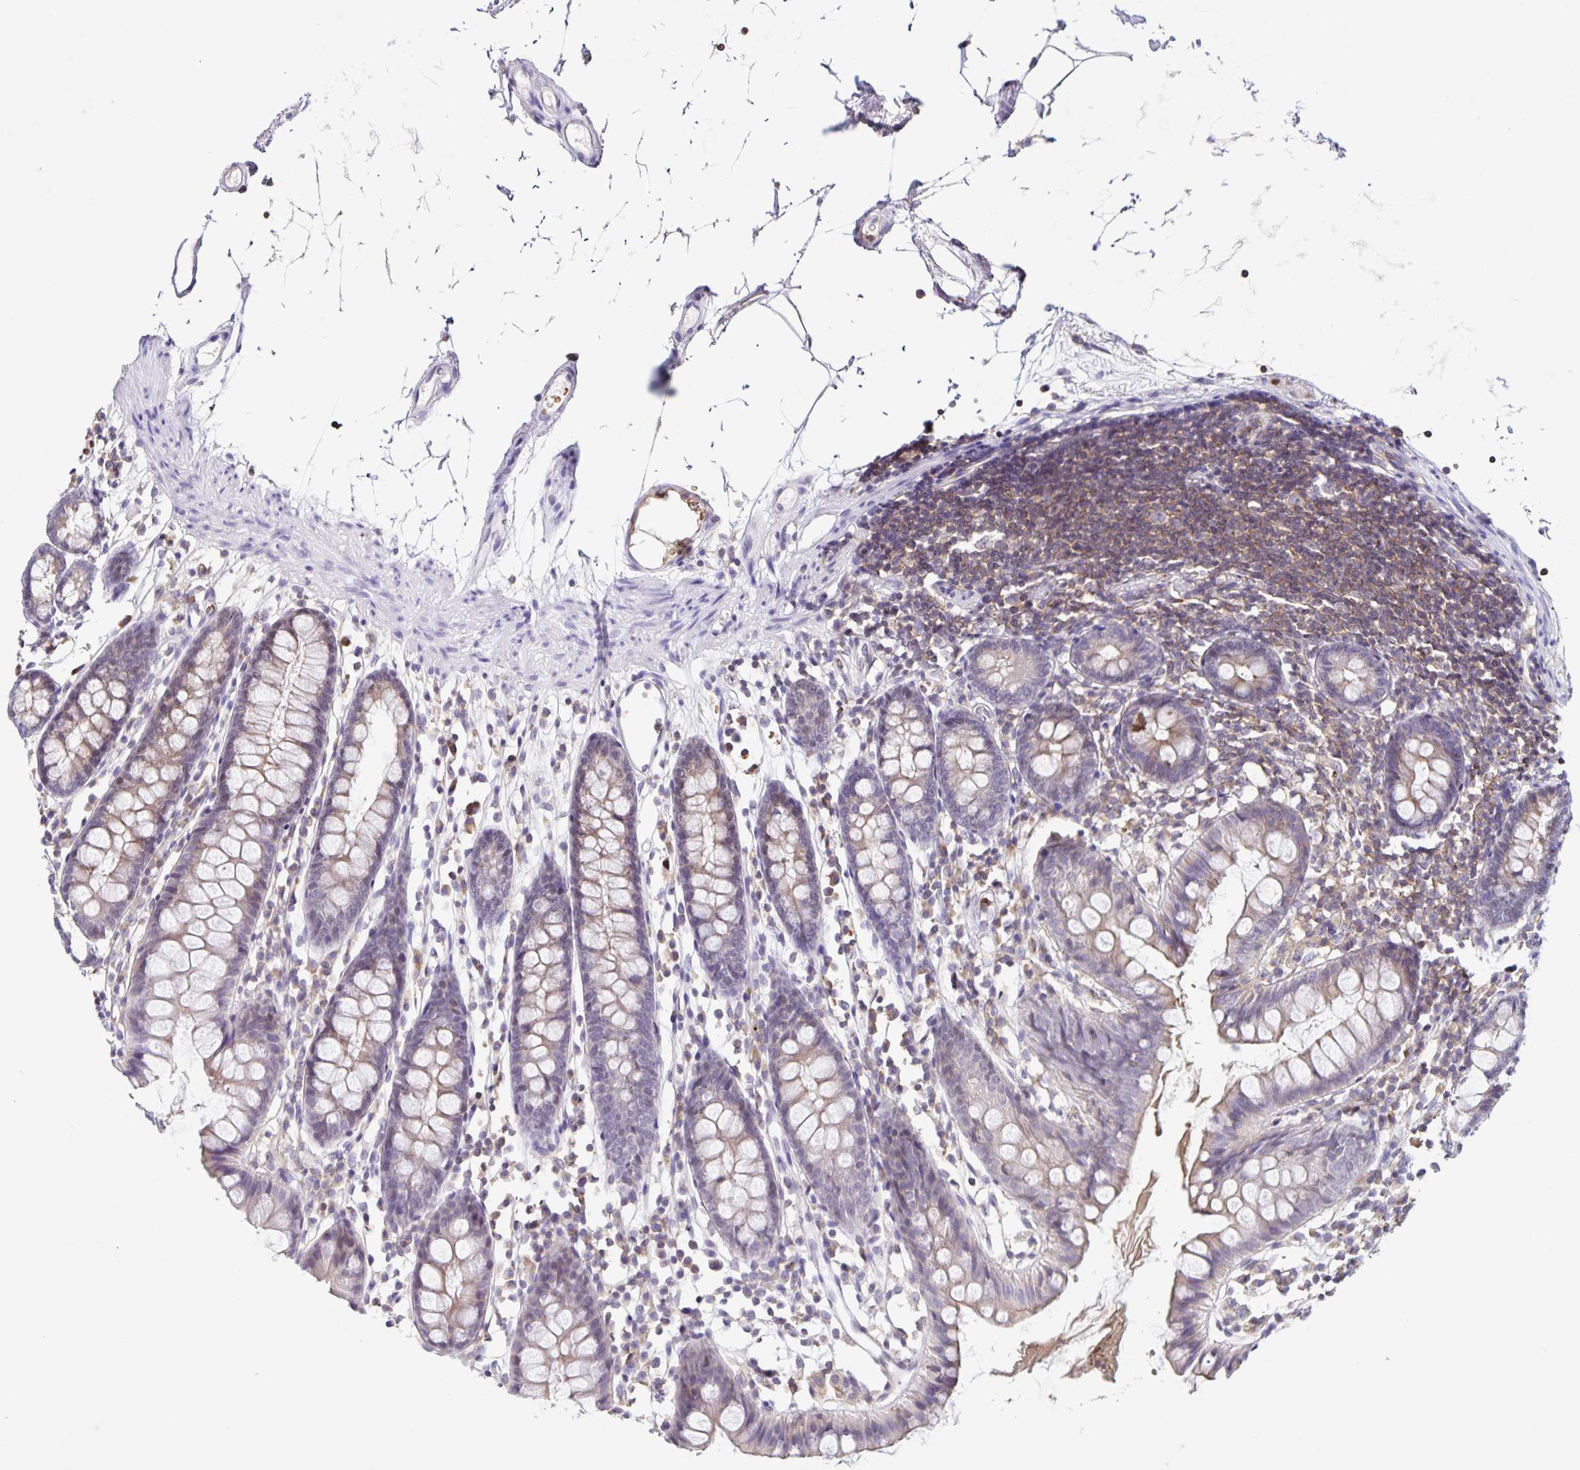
{"staining": {"intensity": "negative", "quantity": "none", "location": "none"}, "tissue": "colon", "cell_type": "Endothelial cells", "image_type": "normal", "snomed": [{"axis": "morphology", "description": "Normal tissue, NOS"}, {"axis": "topography", "description": "Colon"}], "caption": "Human colon stained for a protein using IHC displays no staining in endothelial cells.", "gene": "STPG4", "patient": {"sex": "female", "age": 84}}